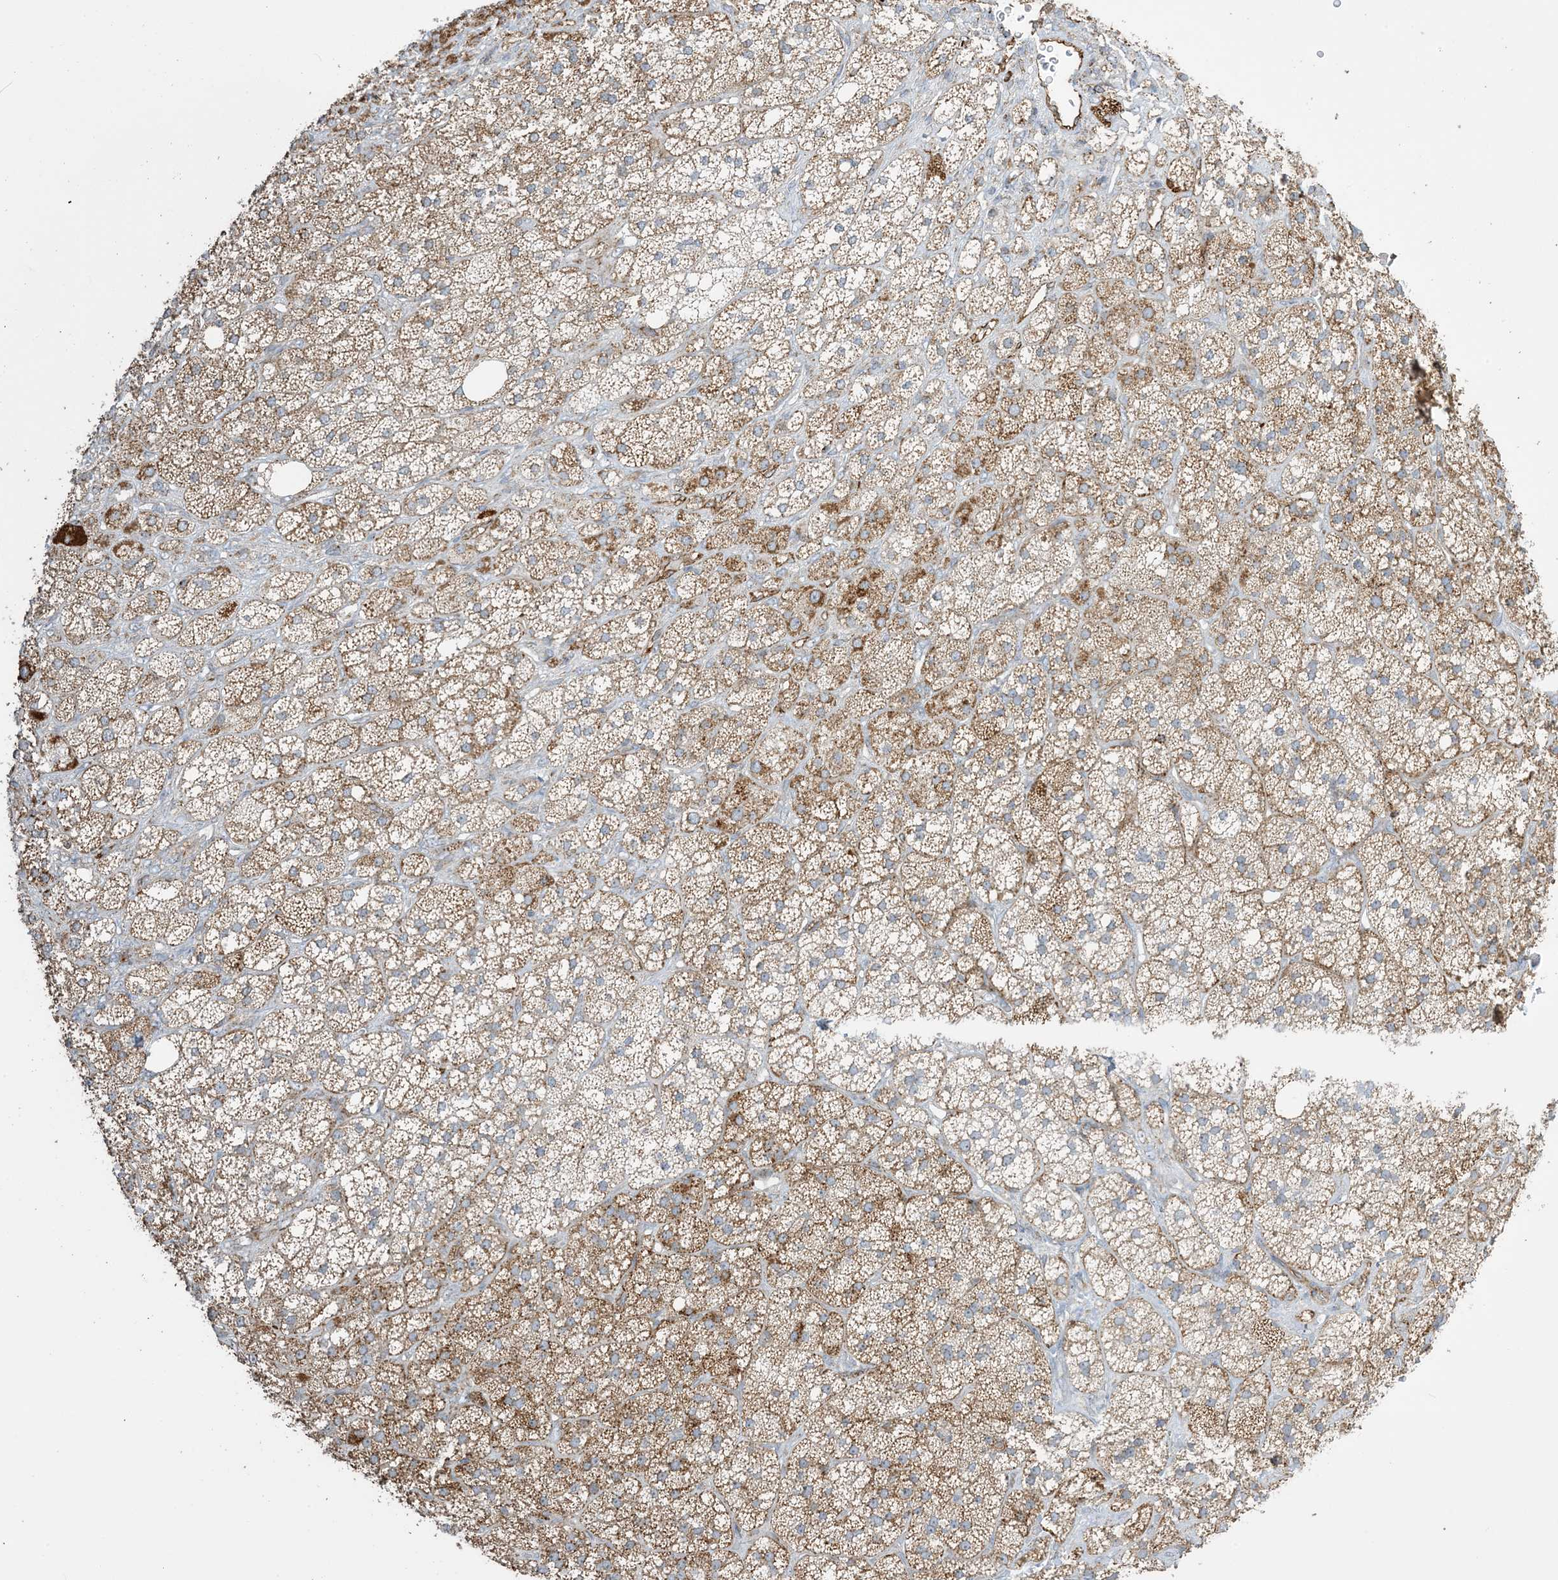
{"staining": {"intensity": "strong", "quantity": "25%-75%", "location": "cytoplasmic/membranous"}, "tissue": "adrenal gland", "cell_type": "Glandular cells", "image_type": "normal", "snomed": [{"axis": "morphology", "description": "Normal tissue, NOS"}, {"axis": "topography", "description": "Adrenal gland"}], "caption": "Immunohistochemistry (IHC) photomicrograph of unremarkable adrenal gland stained for a protein (brown), which shows high levels of strong cytoplasmic/membranous staining in about 25%-75% of glandular cells.", "gene": "AGA", "patient": {"sex": "male", "age": 61}}